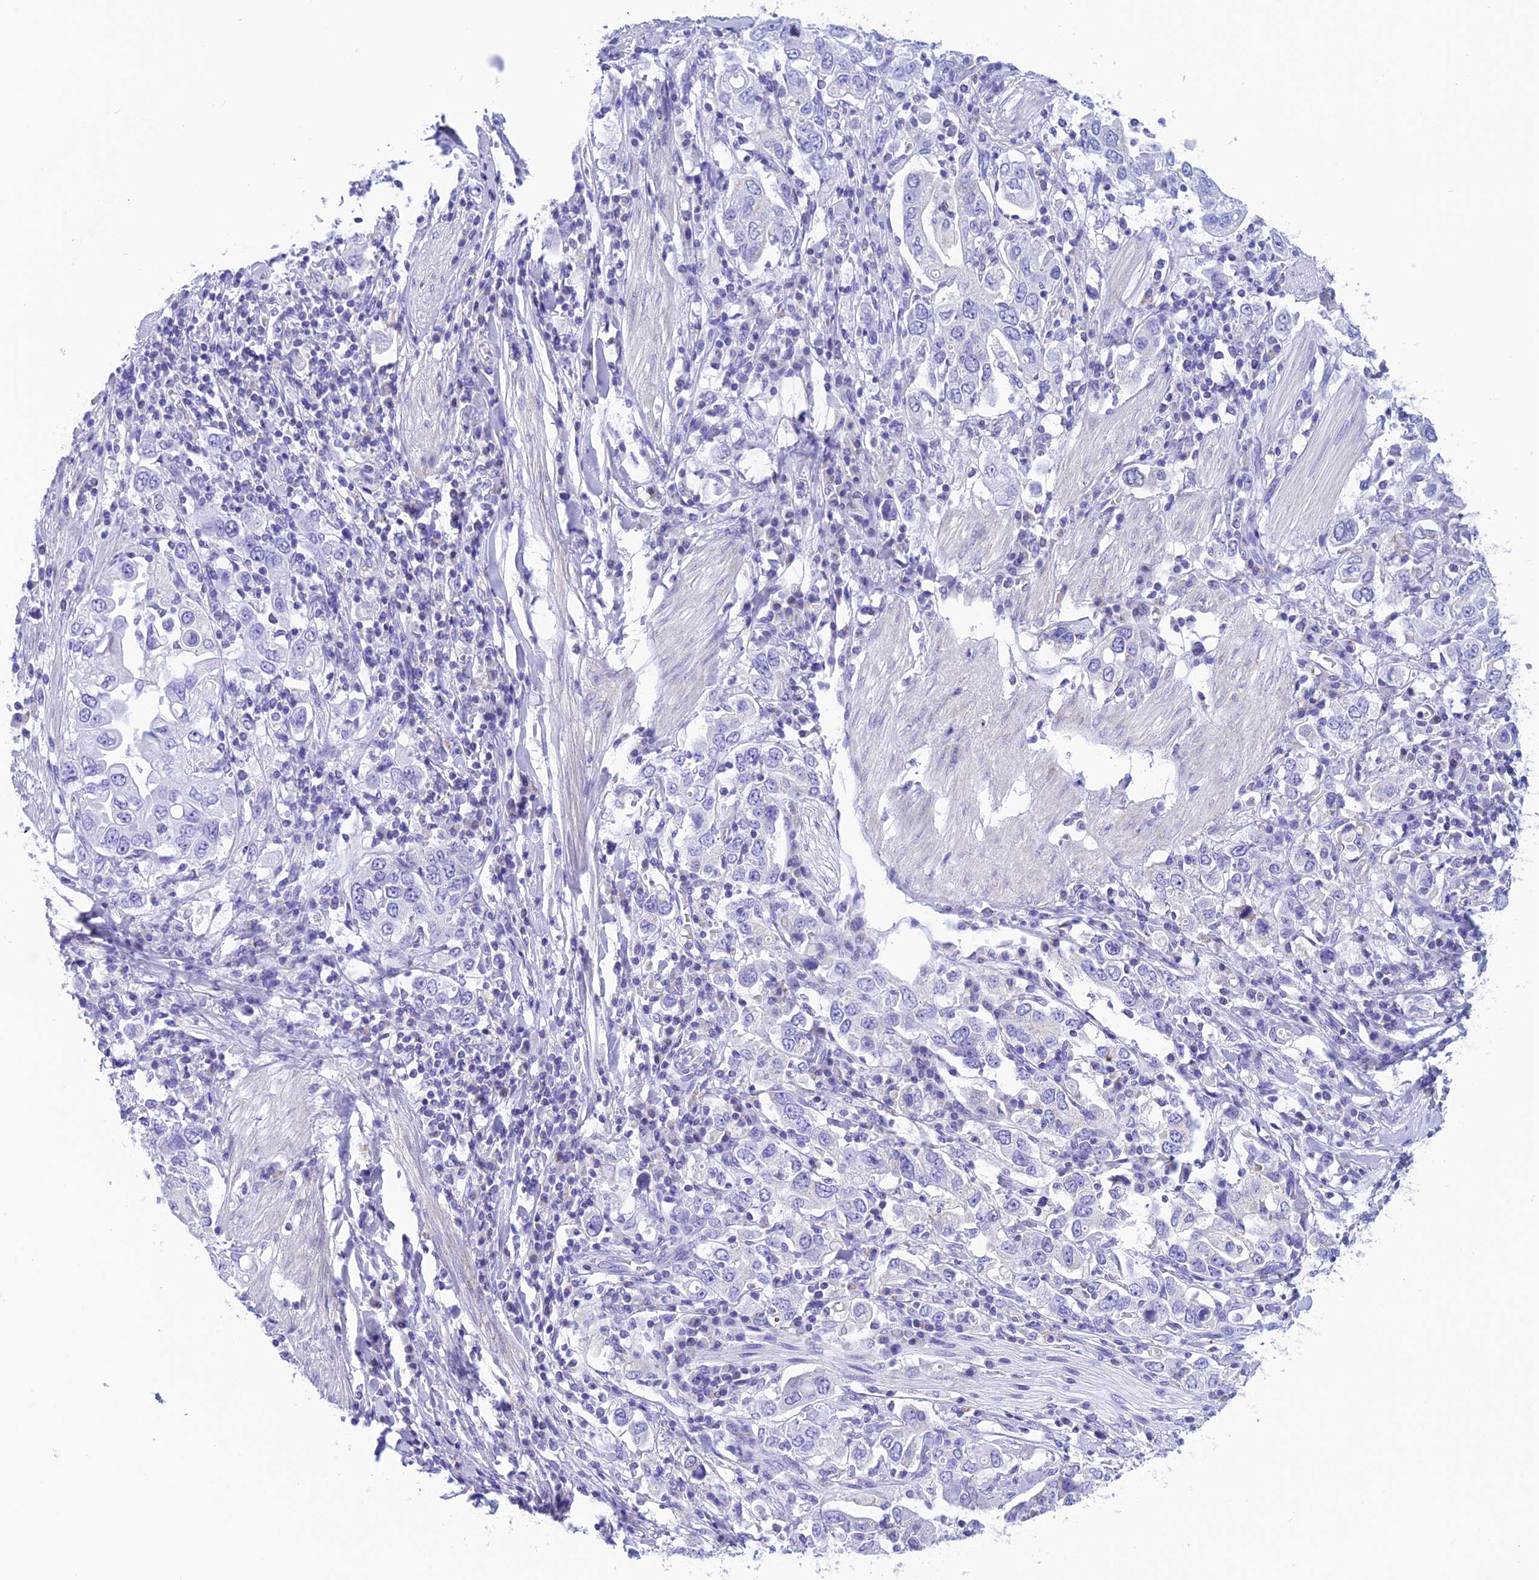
{"staining": {"intensity": "negative", "quantity": "none", "location": "none"}, "tissue": "stomach cancer", "cell_type": "Tumor cells", "image_type": "cancer", "snomed": [{"axis": "morphology", "description": "Adenocarcinoma, NOS"}, {"axis": "topography", "description": "Stomach, upper"}], "caption": "Human stomach adenocarcinoma stained for a protein using immunohistochemistry demonstrates no expression in tumor cells.", "gene": "NXPE4", "patient": {"sex": "male", "age": 62}}